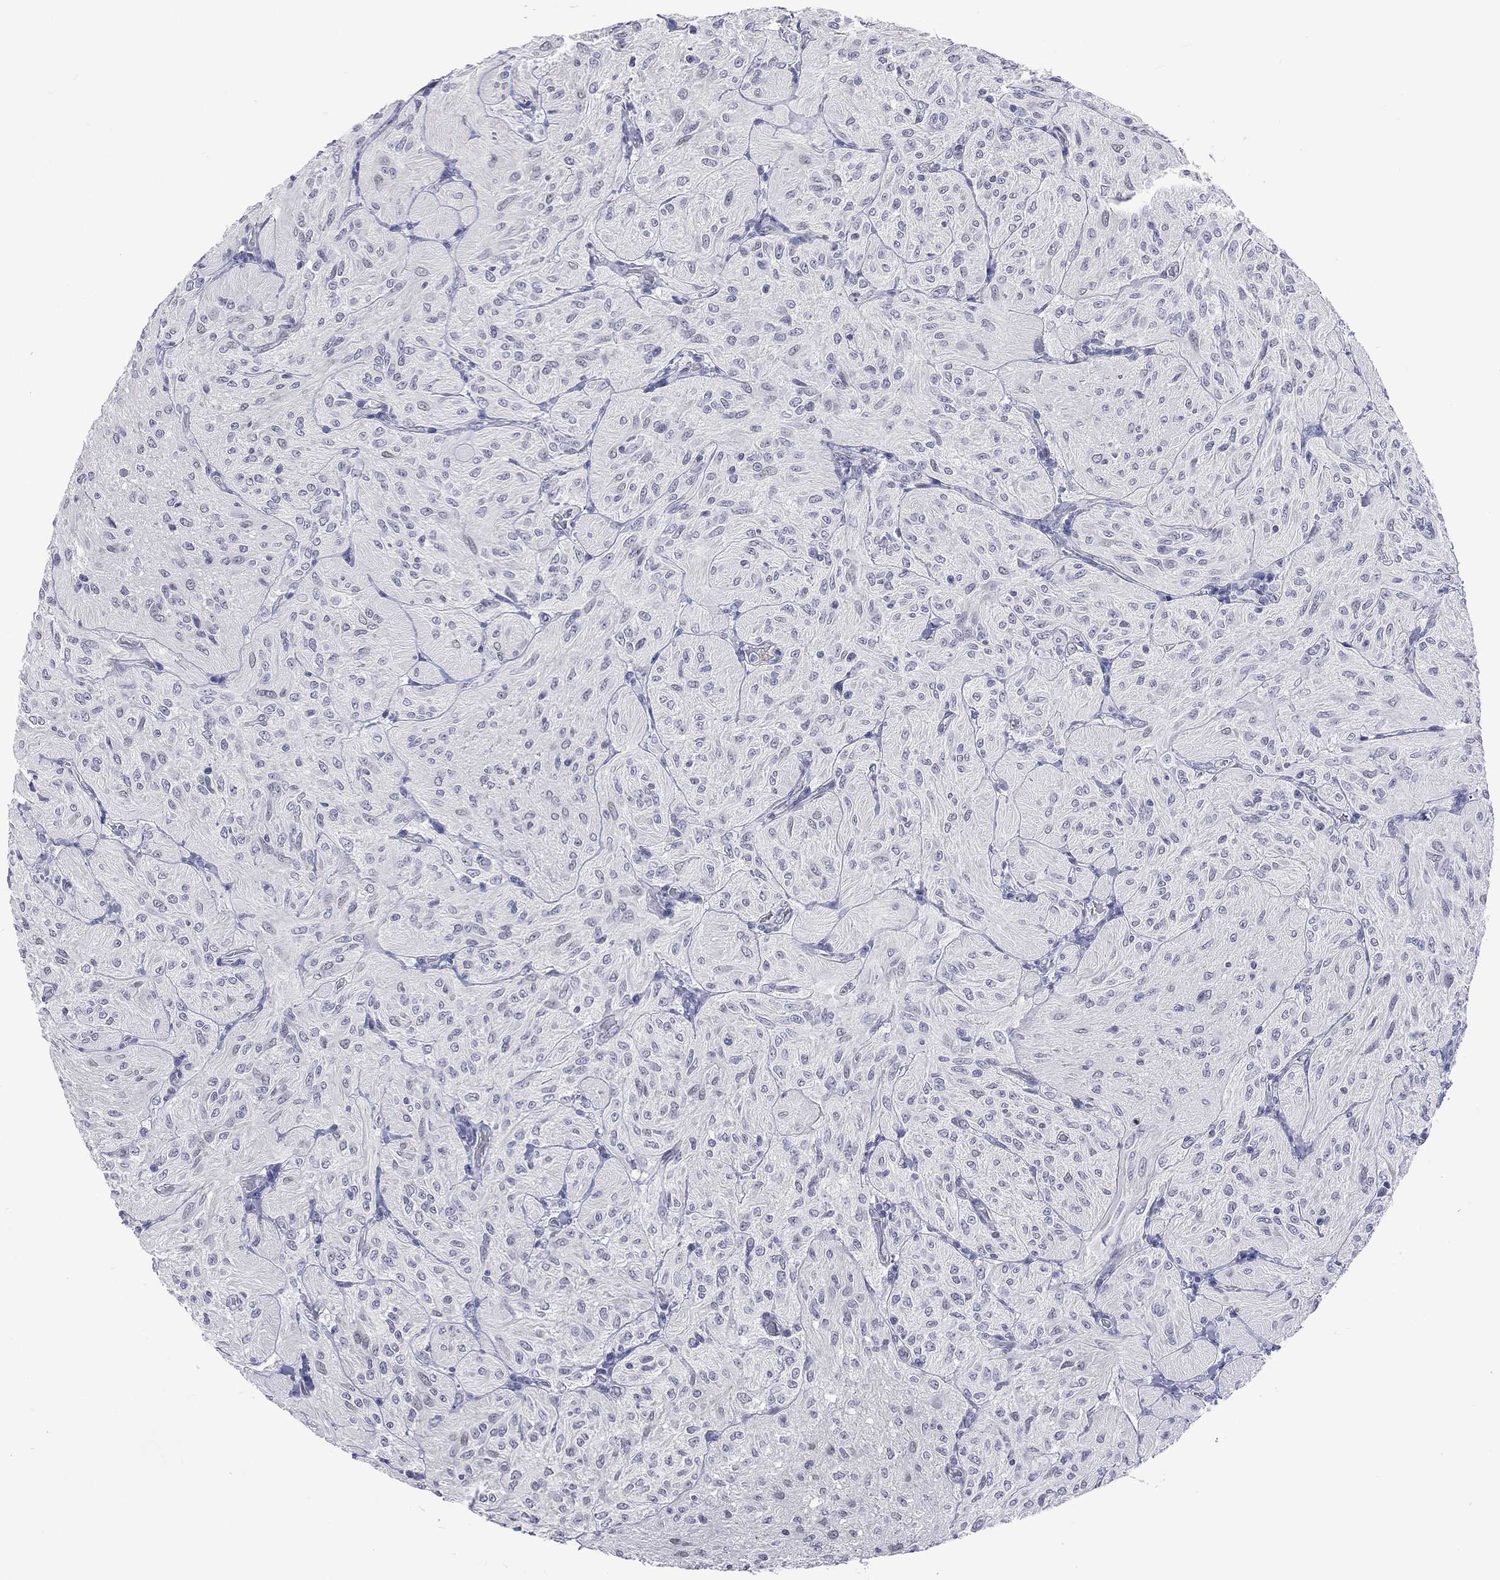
{"staining": {"intensity": "negative", "quantity": "none", "location": "none"}, "tissue": "glioma", "cell_type": "Tumor cells", "image_type": "cancer", "snomed": [{"axis": "morphology", "description": "Glioma, malignant, Low grade"}, {"axis": "topography", "description": "Brain"}], "caption": "Malignant glioma (low-grade) was stained to show a protein in brown. There is no significant staining in tumor cells.", "gene": "SSX1", "patient": {"sex": "male", "age": 3}}